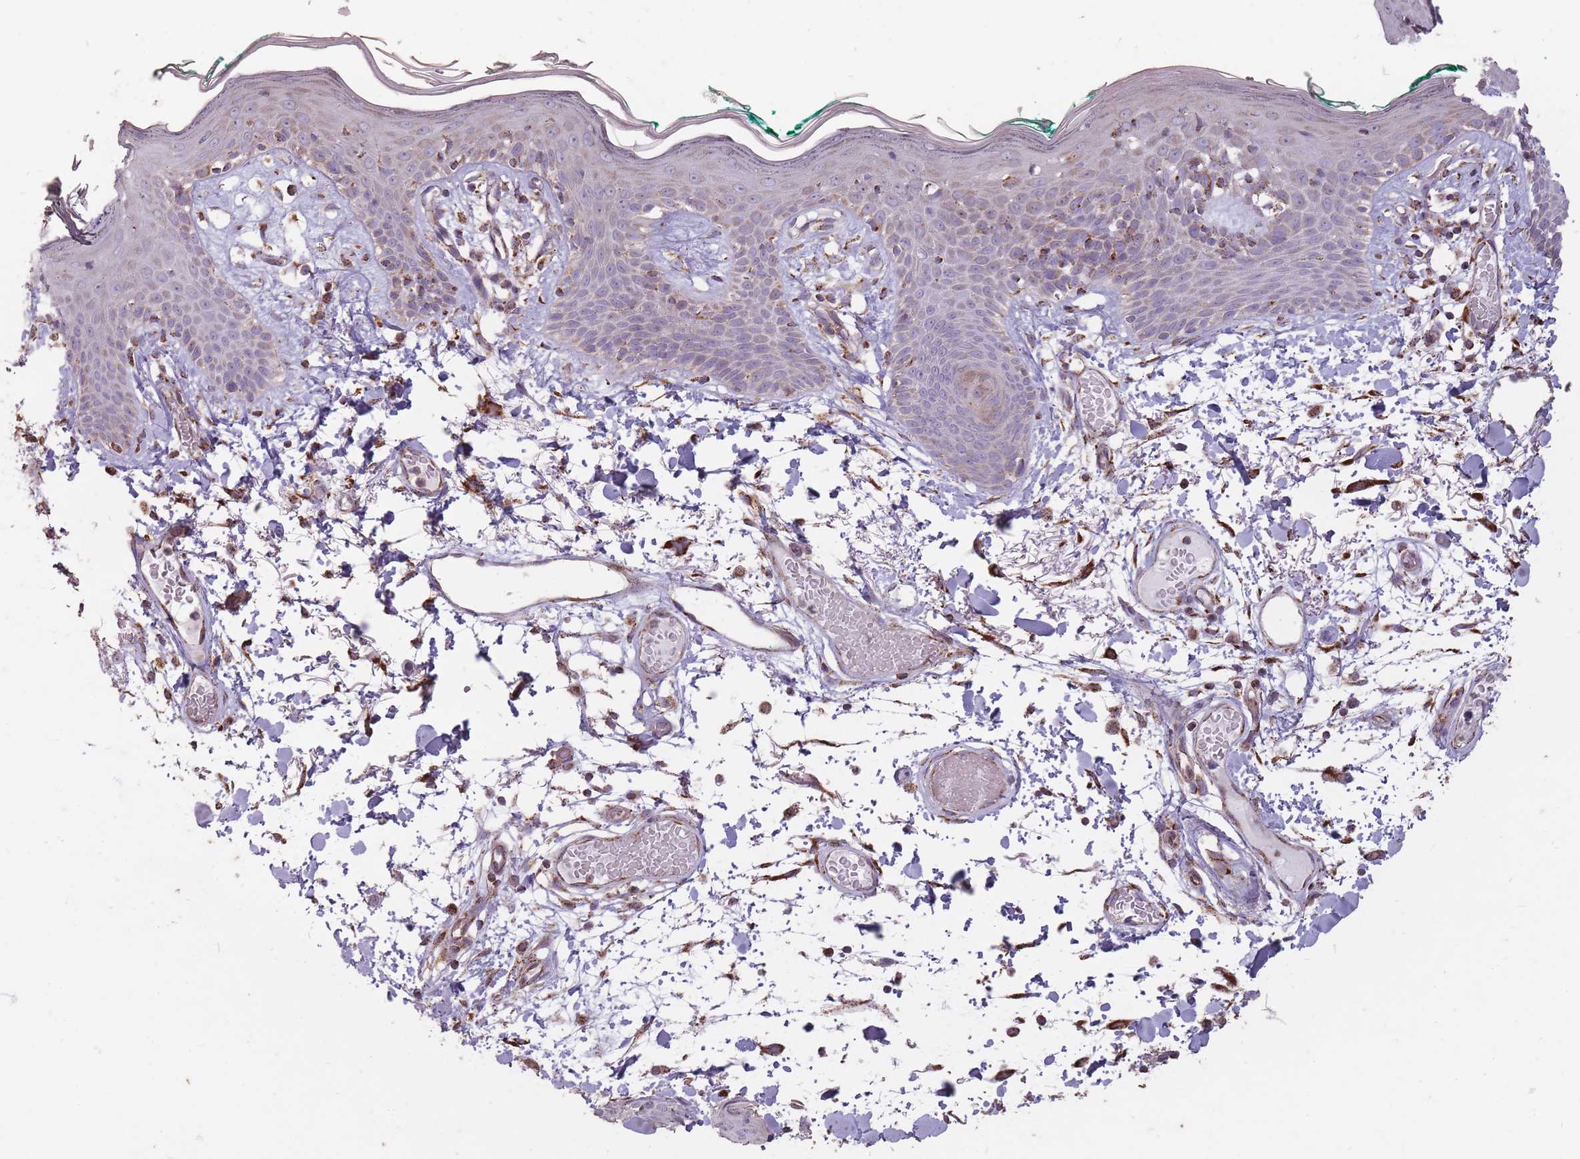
{"staining": {"intensity": "strong", "quantity": ">75%", "location": "cytoplasmic/membranous"}, "tissue": "skin", "cell_type": "Fibroblasts", "image_type": "normal", "snomed": [{"axis": "morphology", "description": "Normal tissue, NOS"}, {"axis": "topography", "description": "Skin"}], "caption": "Protein staining of unremarkable skin exhibits strong cytoplasmic/membranous staining in about >75% of fibroblasts. (IHC, brightfield microscopy, high magnification).", "gene": "CNOT8", "patient": {"sex": "male", "age": 79}}